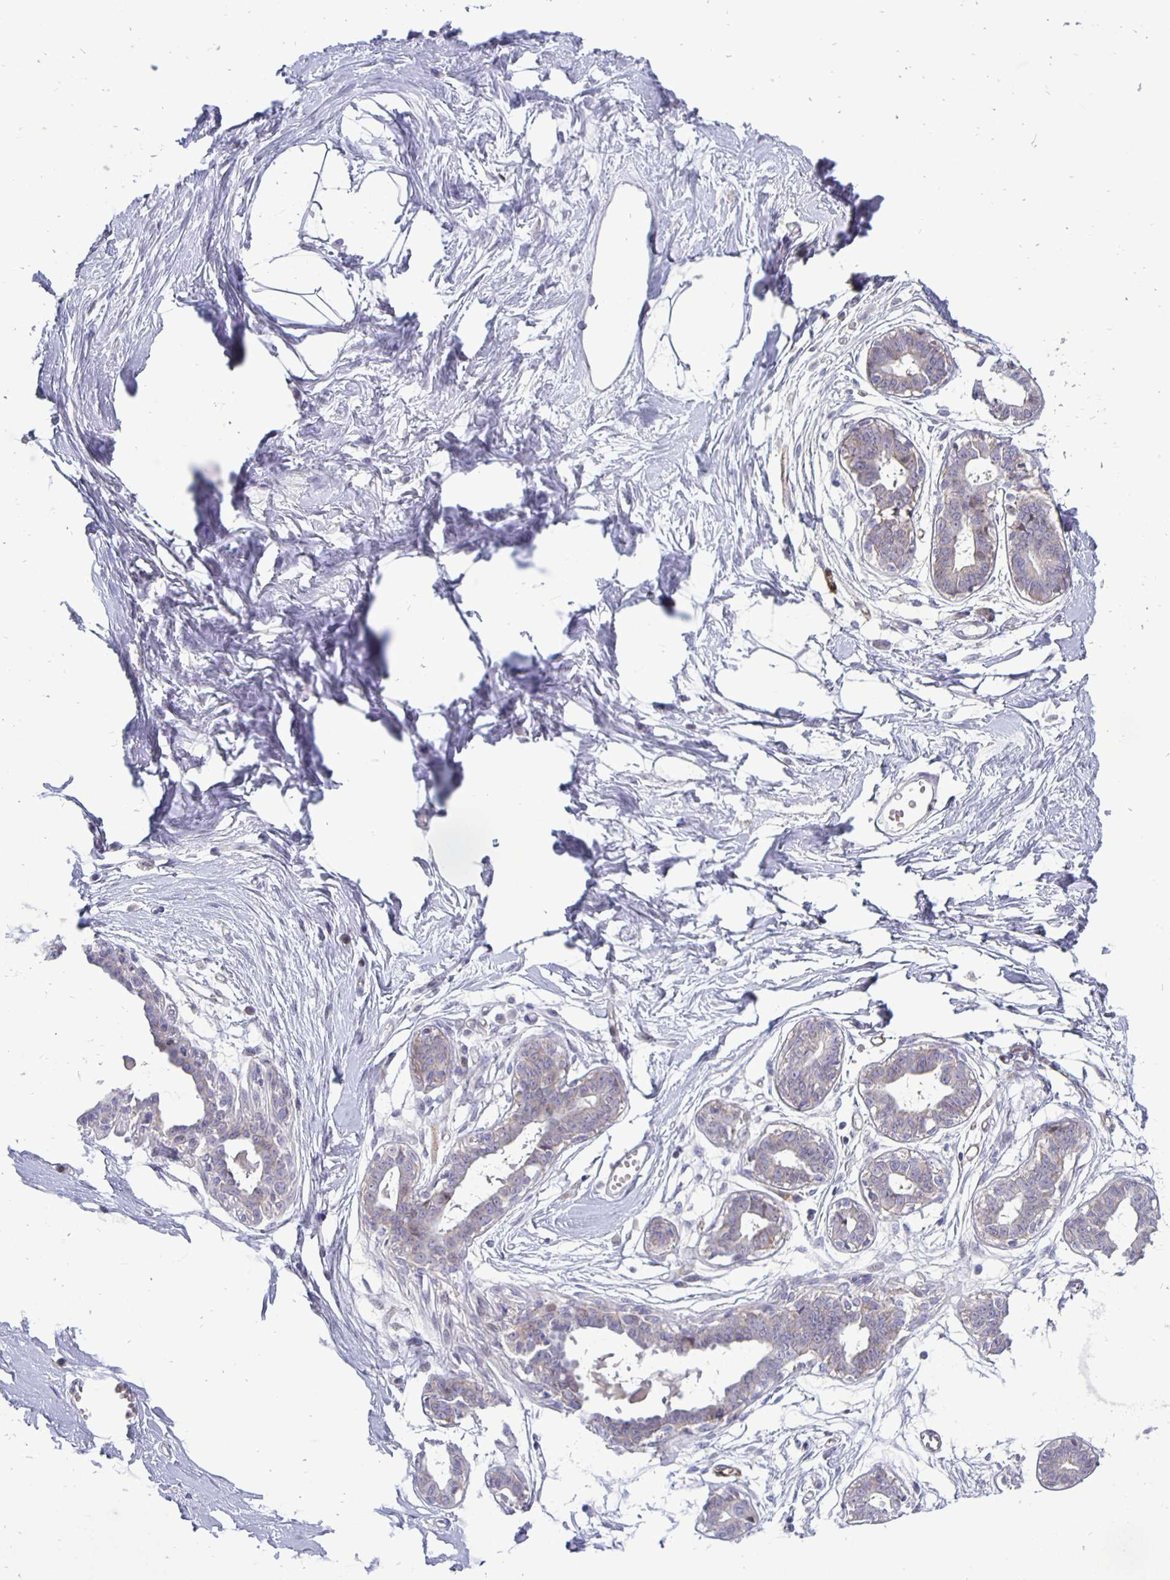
{"staining": {"intensity": "negative", "quantity": "none", "location": "none"}, "tissue": "breast", "cell_type": "Adipocytes", "image_type": "normal", "snomed": [{"axis": "morphology", "description": "Normal tissue, NOS"}, {"axis": "topography", "description": "Breast"}], "caption": "Immunohistochemical staining of benign human breast shows no significant positivity in adipocytes. The staining was performed using DAB (3,3'-diaminobenzidine) to visualize the protein expression in brown, while the nuclei were stained in blue with hematoxylin (Magnification: 20x).", "gene": "ERBB2", "patient": {"sex": "female", "age": 45}}